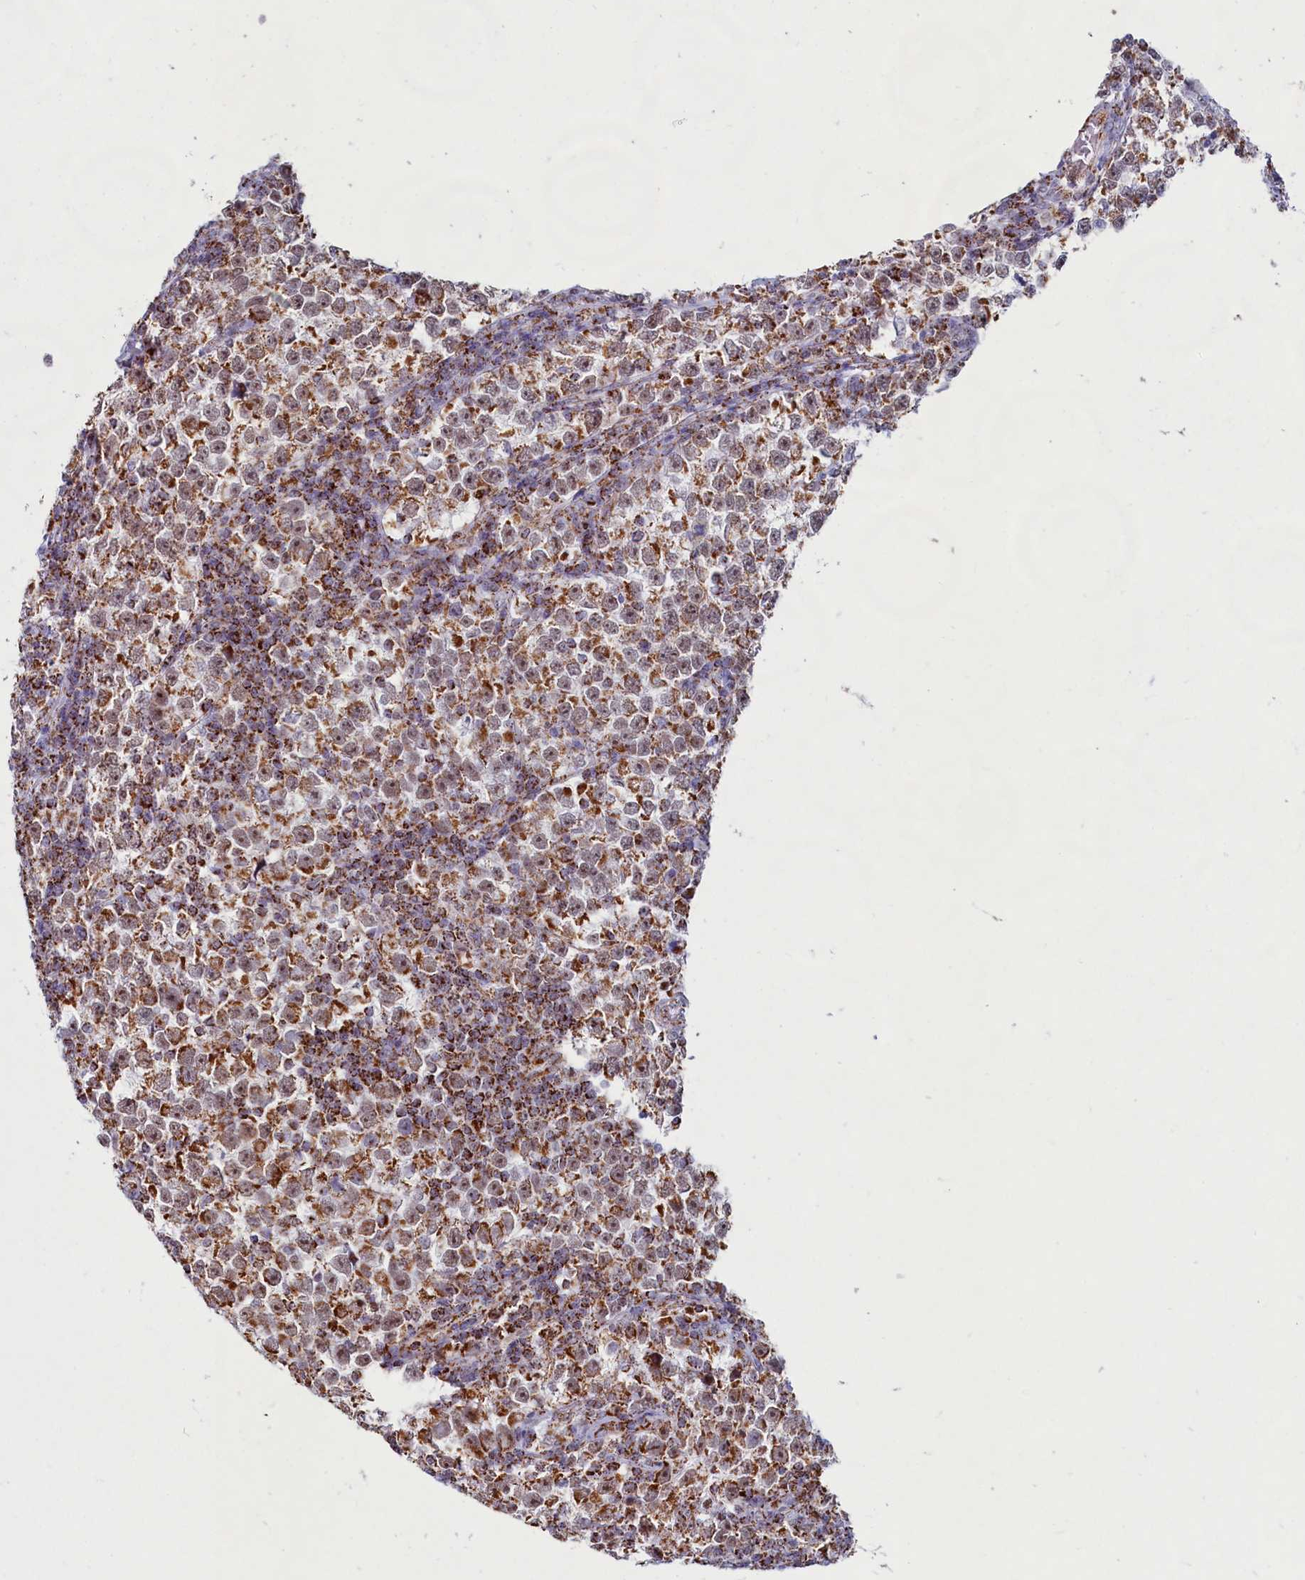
{"staining": {"intensity": "moderate", "quantity": ">75%", "location": "cytoplasmic/membranous,nuclear"}, "tissue": "testis cancer", "cell_type": "Tumor cells", "image_type": "cancer", "snomed": [{"axis": "morphology", "description": "Normal tissue, NOS"}, {"axis": "morphology", "description": "Seminoma, NOS"}, {"axis": "topography", "description": "Testis"}], "caption": "DAB immunohistochemical staining of human testis cancer (seminoma) shows moderate cytoplasmic/membranous and nuclear protein positivity in approximately >75% of tumor cells. (IHC, brightfield microscopy, high magnification).", "gene": "C1D", "patient": {"sex": "male", "age": 43}}